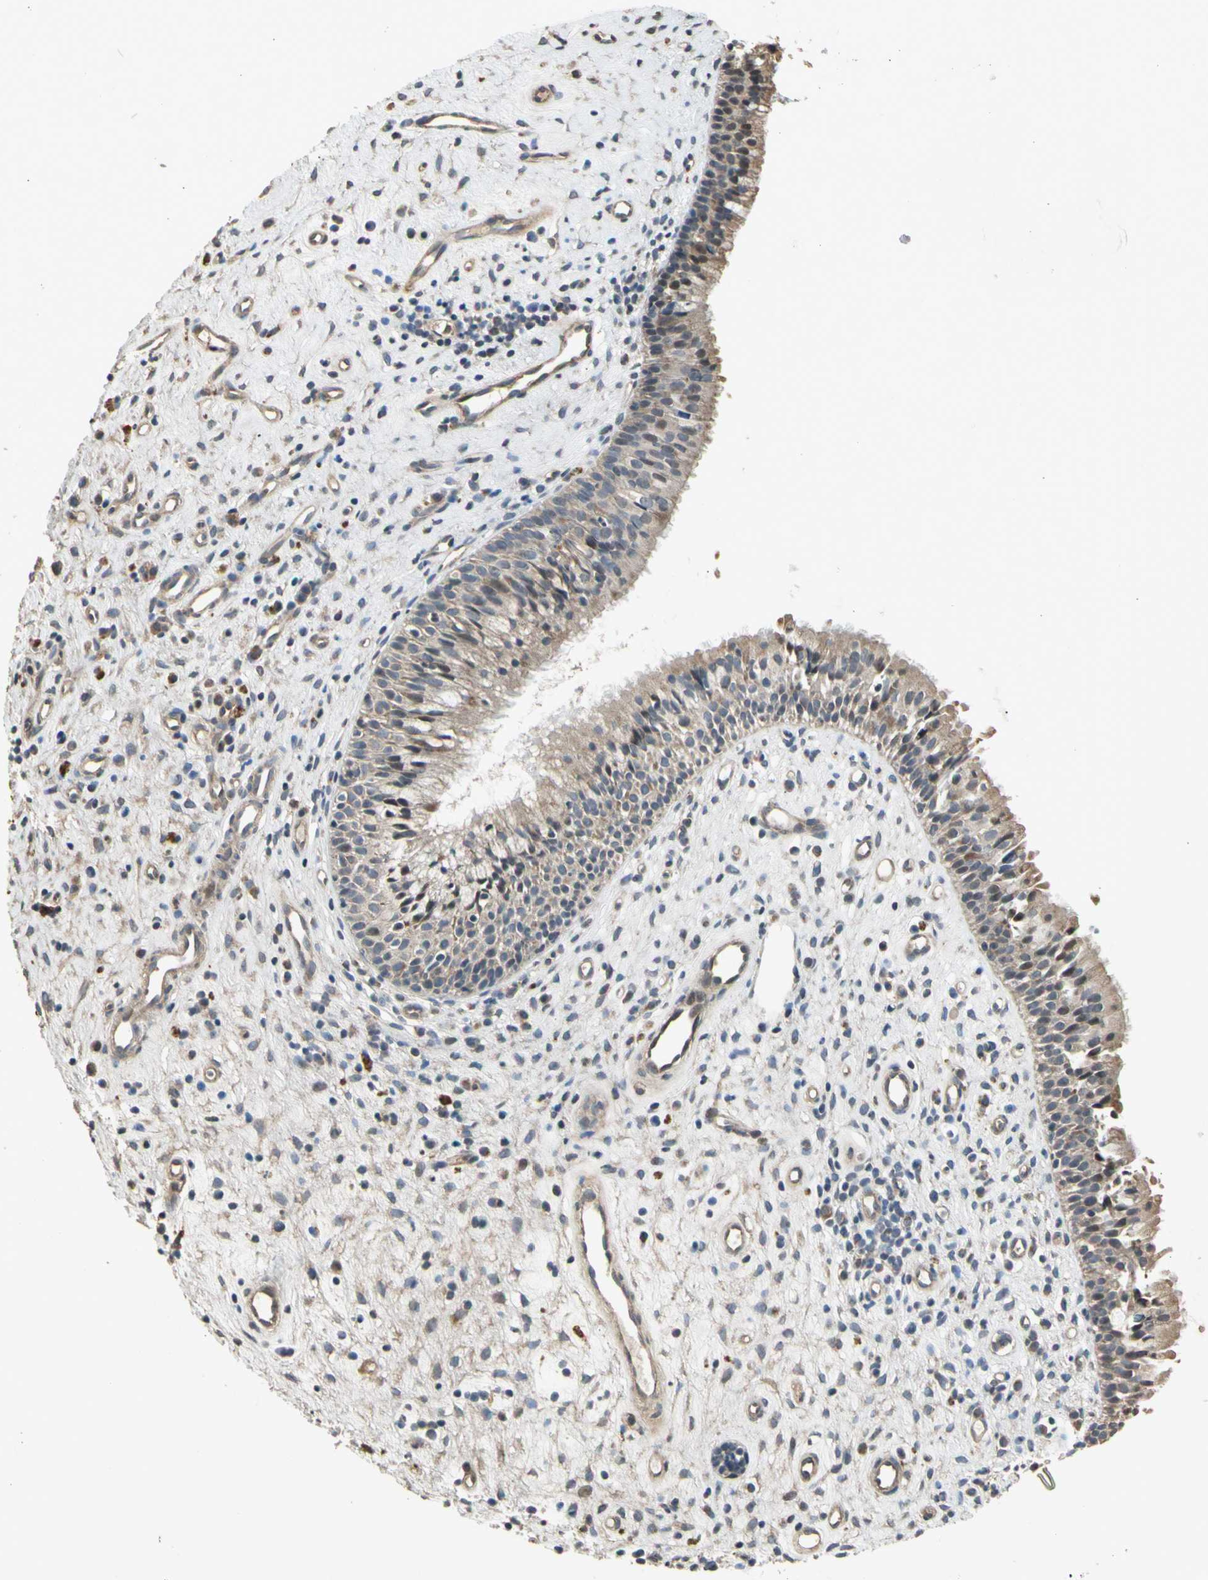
{"staining": {"intensity": "moderate", "quantity": ">75%", "location": "cytoplasmic/membranous"}, "tissue": "nasopharynx", "cell_type": "Respiratory epithelial cells", "image_type": "normal", "snomed": [{"axis": "morphology", "description": "Normal tissue, NOS"}, {"axis": "topography", "description": "Nasopharynx"}], "caption": "A high-resolution image shows immunohistochemistry staining of benign nasopharynx, which demonstrates moderate cytoplasmic/membranous expression in approximately >75% of respiratory epithelial cells.", "gene": "EFNB2", "patient": {"sex": "female", "age": 51}}